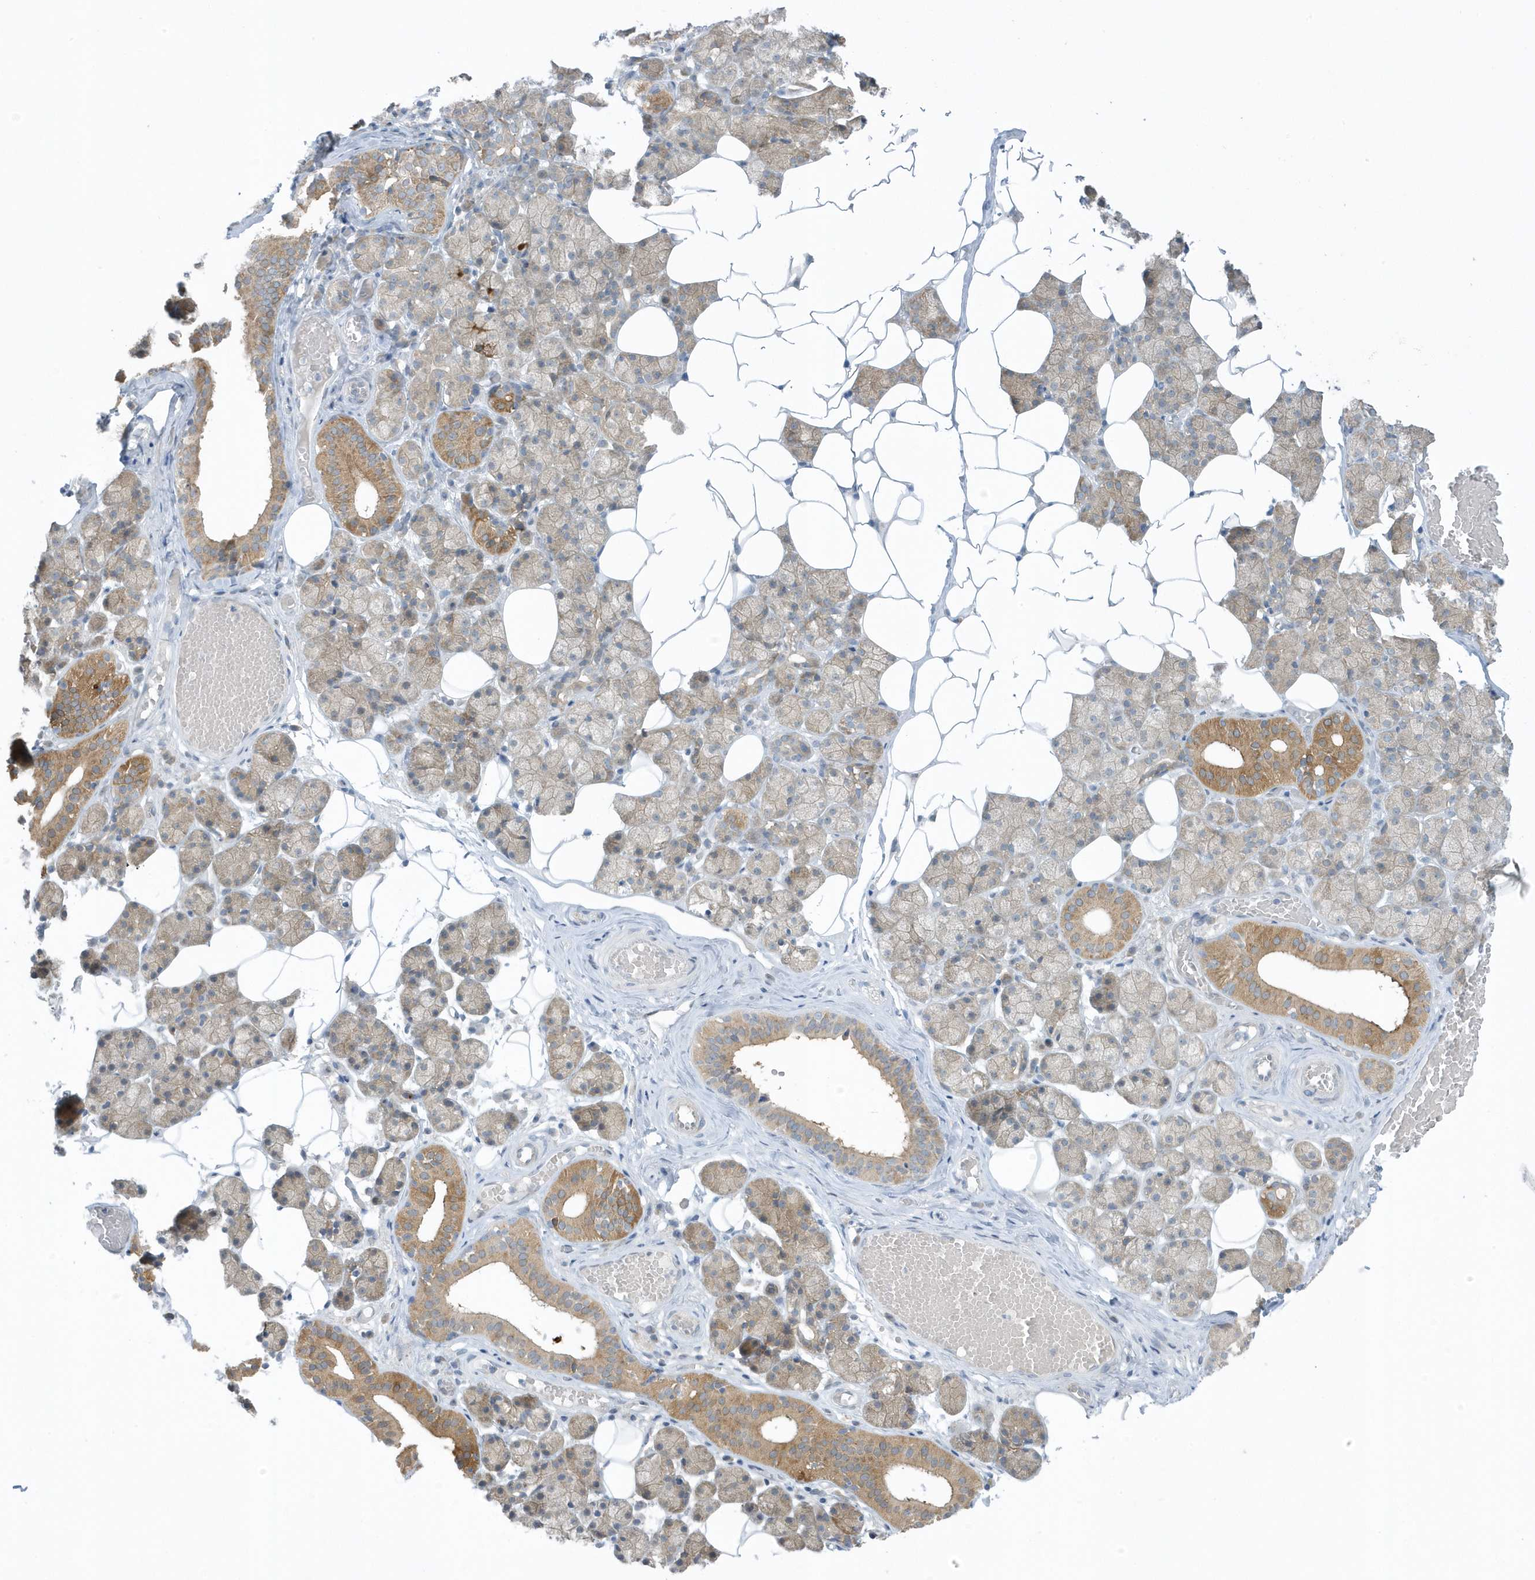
{"staining": {"intensity": "moderate", "quantity": "25%-75%", "location": "cytoplasmic/membranous"}, "tissue": "salivary gland", "cell_type": "Glandular cells", "image_type": "normal", "snomed": [{"axis": "morphology", "description": "Normal tissue, NOS"}, {"axis": "topography", "description": "Salivary gland"}], "caption": "Immunohistochemical staining of normal salivary gland reveals moderate cytoplasmic/membranous protein positivity in approximately 25%-75% of glandular cells.", "gene": "SCN3A", "patient": {"sex": "female", "age": 33}}